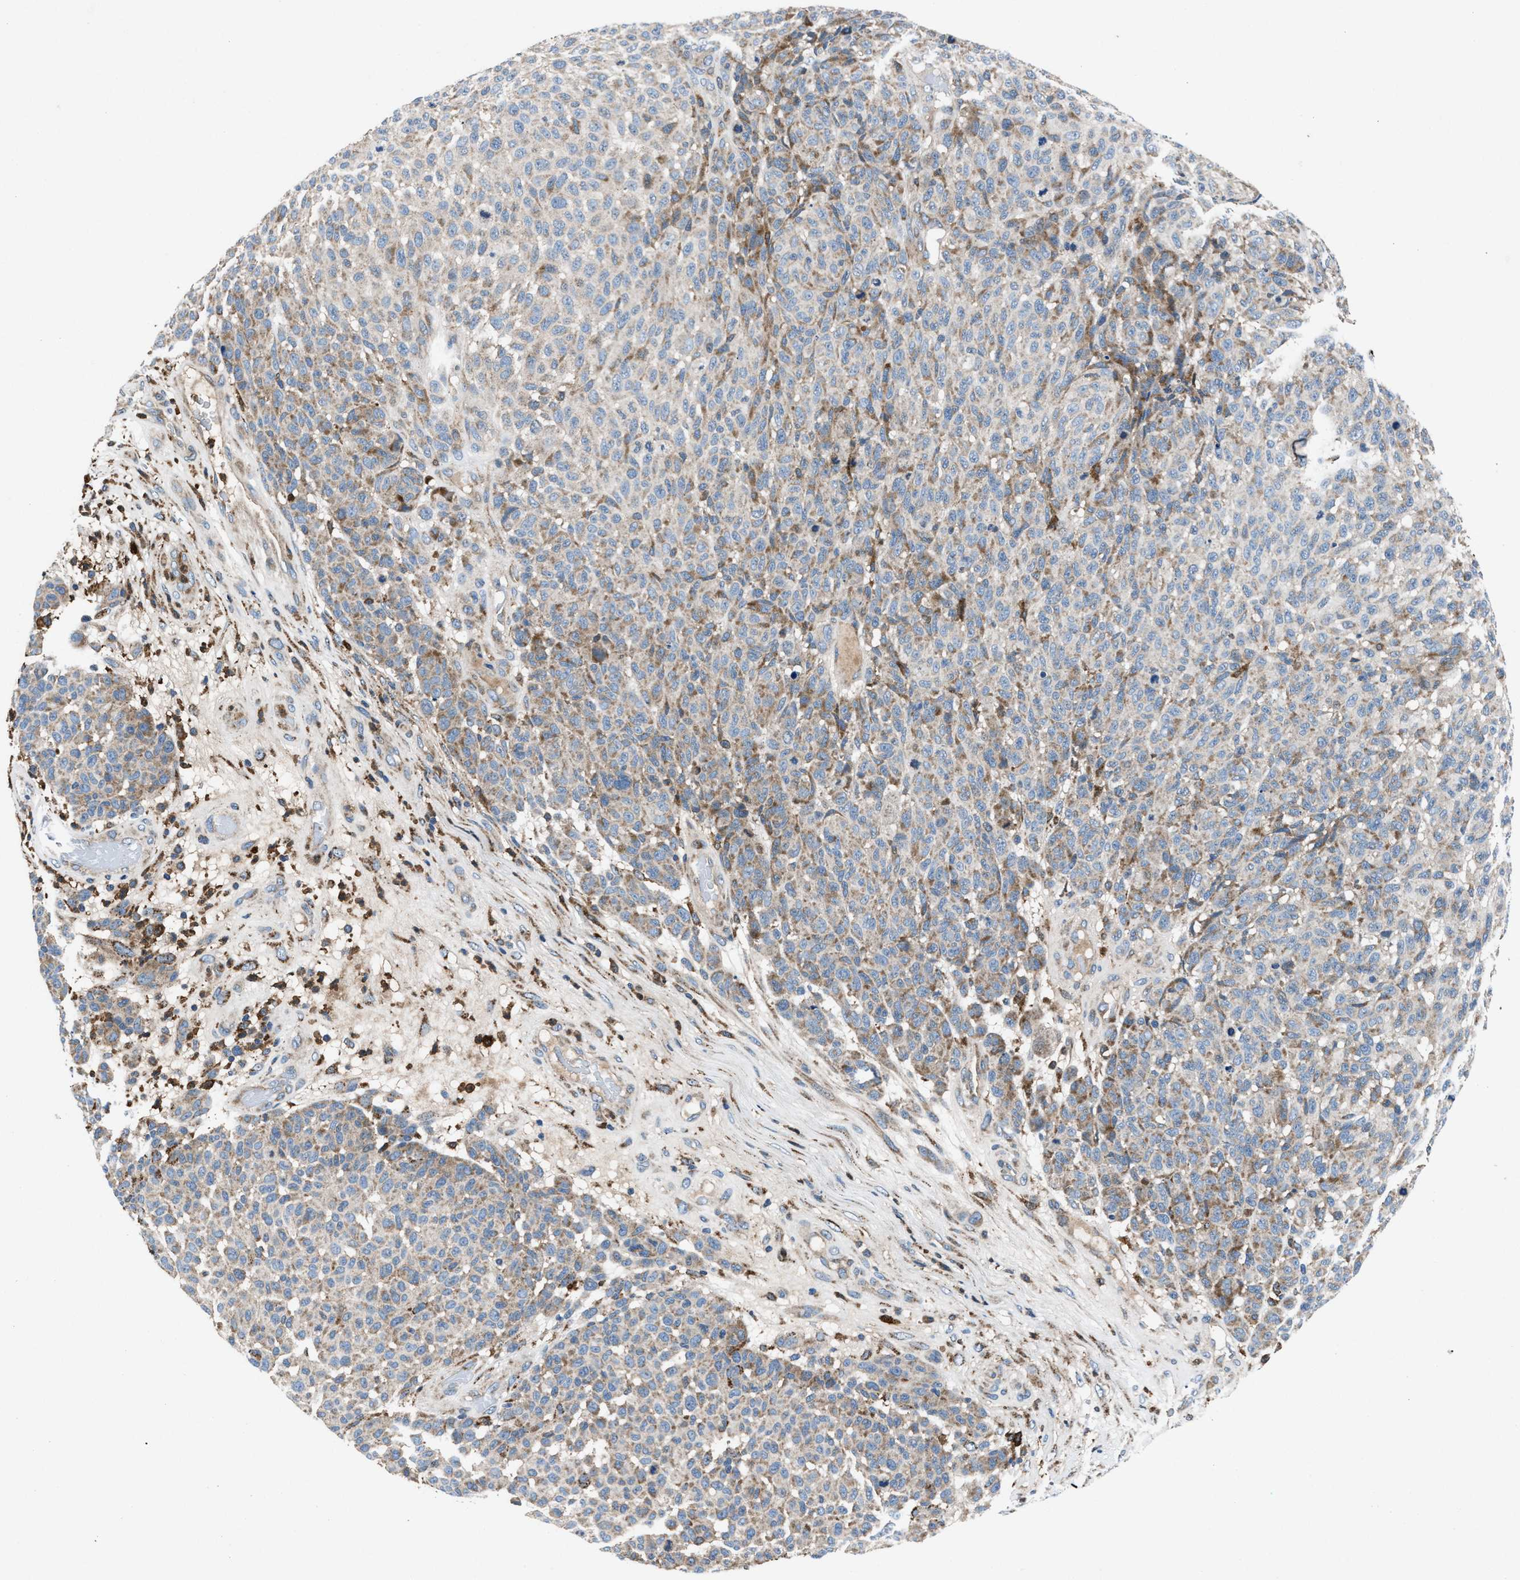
{"staining": {"intensity": "weak", "quantity": "<25%", "location": "cytoplasmic/membranous"}, "tissue": "melanoma", "cell_type": "Tumor cells", "image_type": "cancer", "snomed": [{"axis": "morphology", "description": "Malignant melanoma, NOS"}, {"axis": "topography", "description": "Skin"}], "caption": "Melanoma was stained to show a protein in brown. There is no significant staining in tumor cells. Nuclei are stained in blue.", "gene": "FAM221A", "patient": {"sex": "male", "age": 59}}